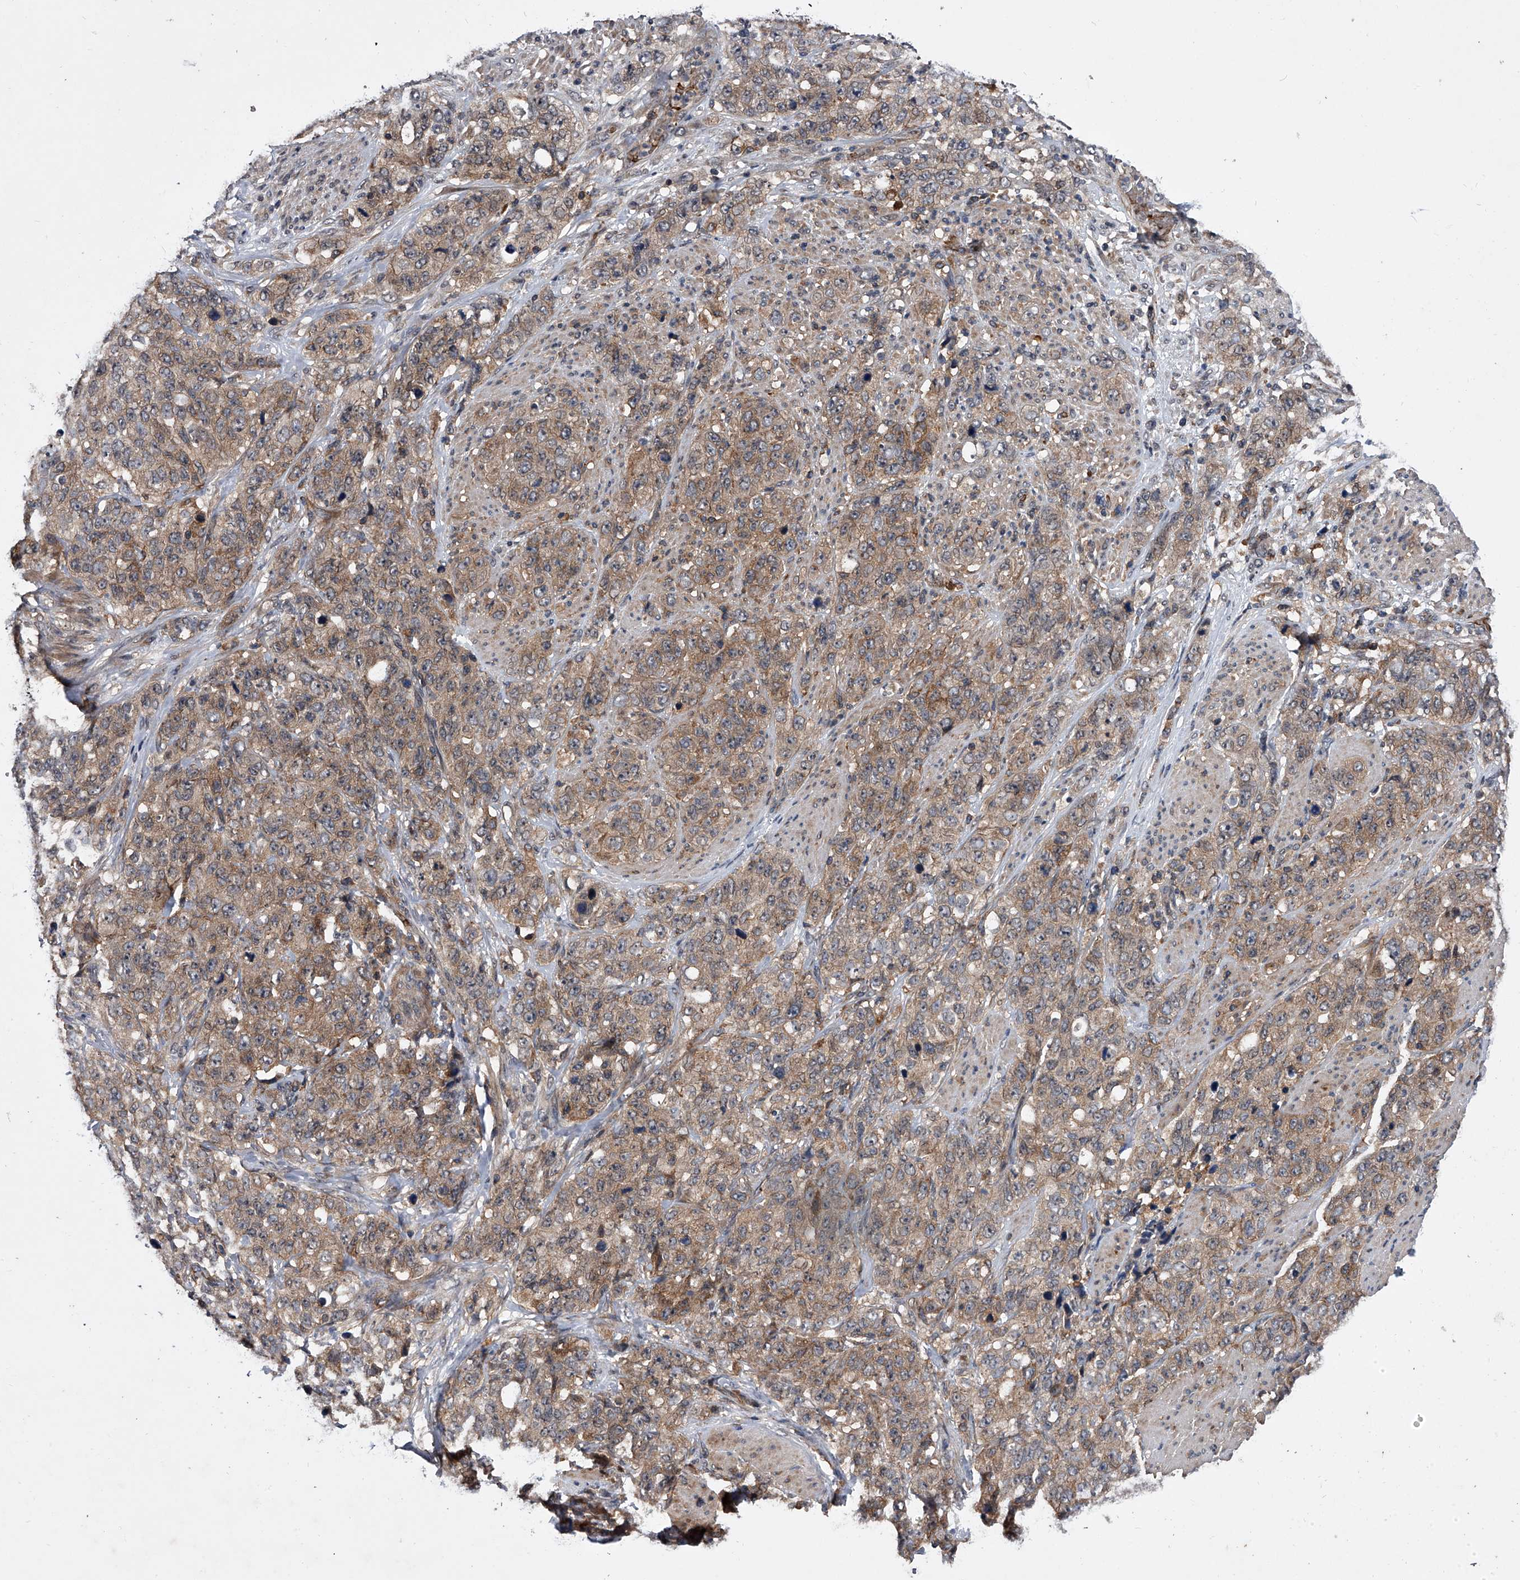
{"staining": {"intensity": "weak", "quantity": ">75%", "location": "cytoplasmic/membranous"}, "tissue": "stomach cancer", "cell_type": "Tumor cells", "image_type": "cancer", "snomed": [{"axis": "morphology", "description": "Adenocarcinoma, NOS"}, {"axis": "topography", "description": "Stomach"}], "caption": "The micrograph displays staining of stomach cancer (adenocarcinoma), revealing weak cytoplasmic/membranous protein positivity (brown color) within tumor cells.", "gene": "ZNF30", "patient": {"sex": "male", "age": 48}}